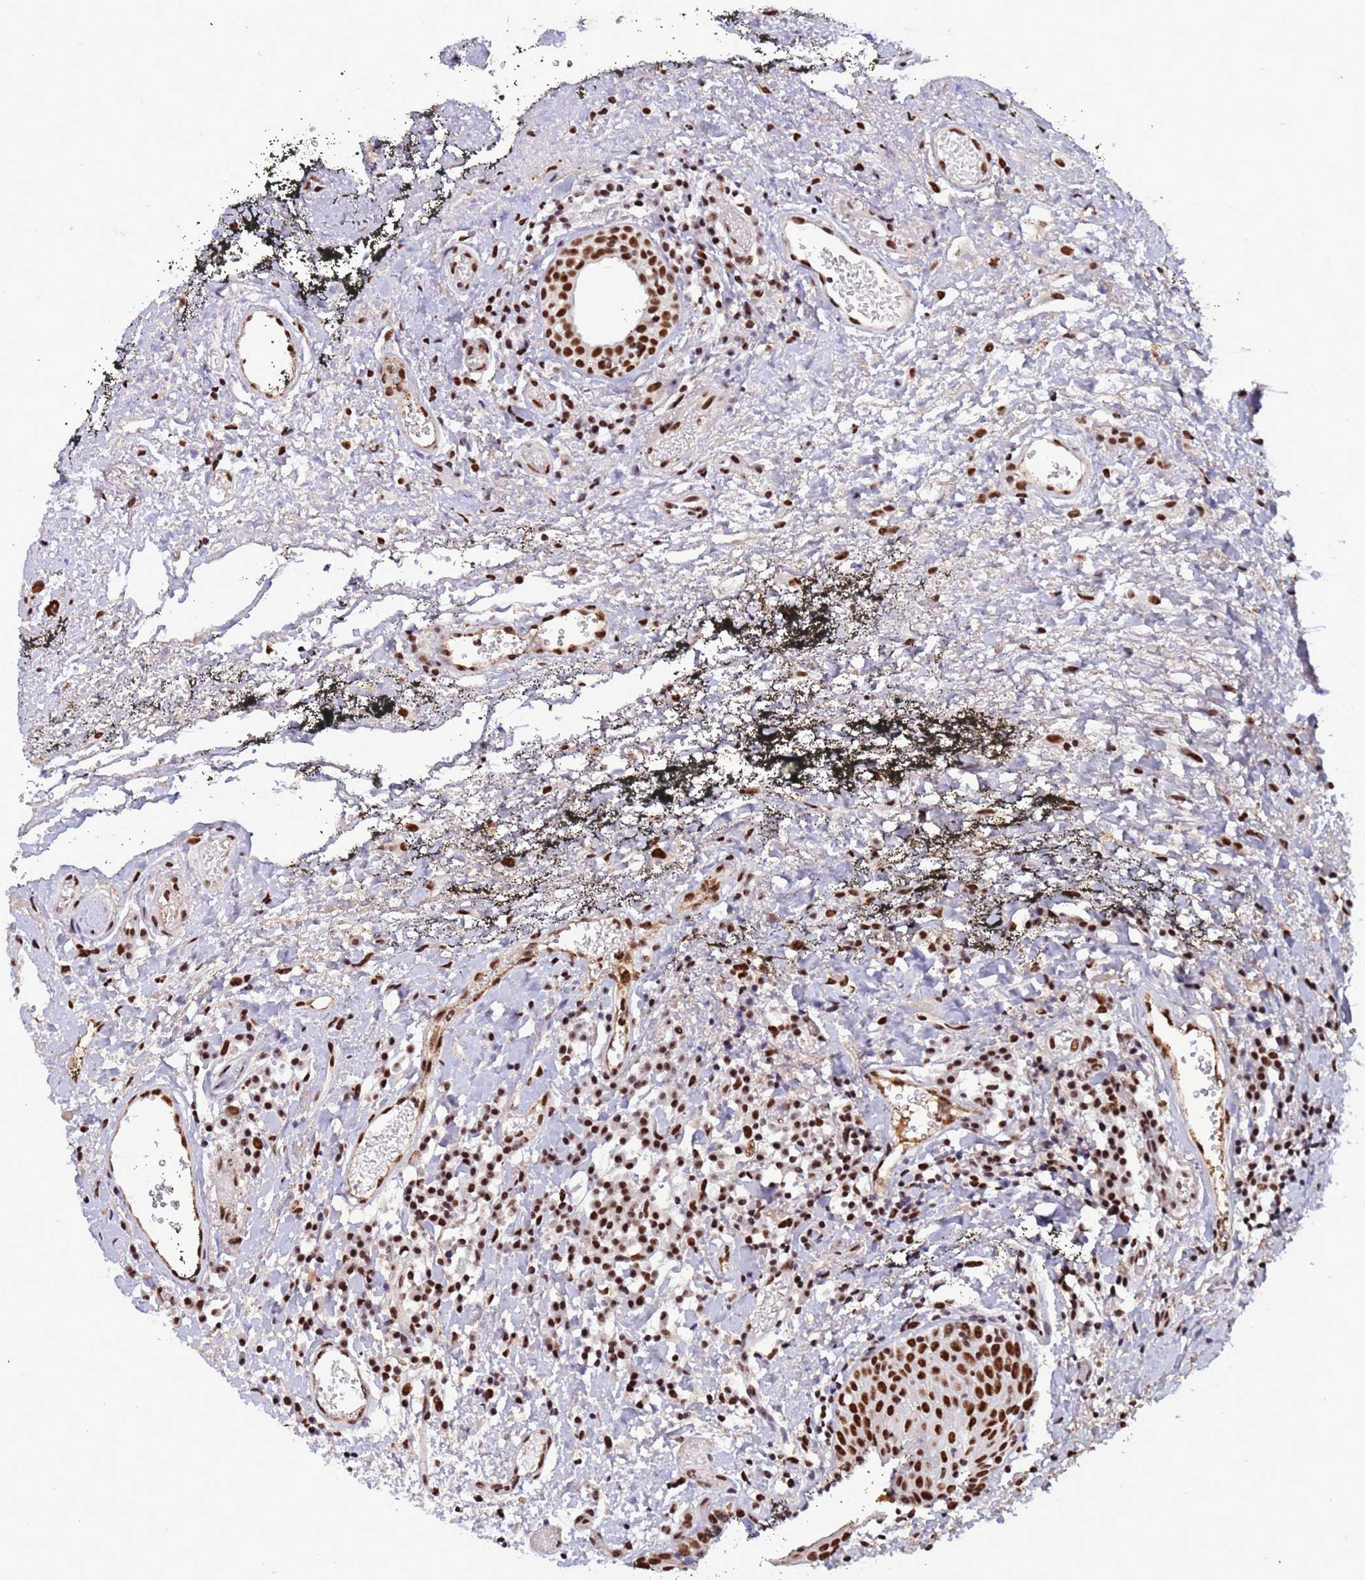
{"staining": {"intensity": "strong", "quantity": ">75%", "location": "nuclear"}, "tissue": "oral mucosa", "cell_type": "Squamous epithelial cells", "image_type": "normal", "snomed": [{"axis": "morphology", "description": "Normal tissue, NOS"}, {"axis": "topography", "description": "Oral tissue"}], "caption": "Immunohistochemistry of normal human oral mucosa demonstrates high levels of strong nuclear staining in about >75% of squamous epithelial cells.", "gene": "SRRT", "patient": {"sex": "male", "age": 74}}